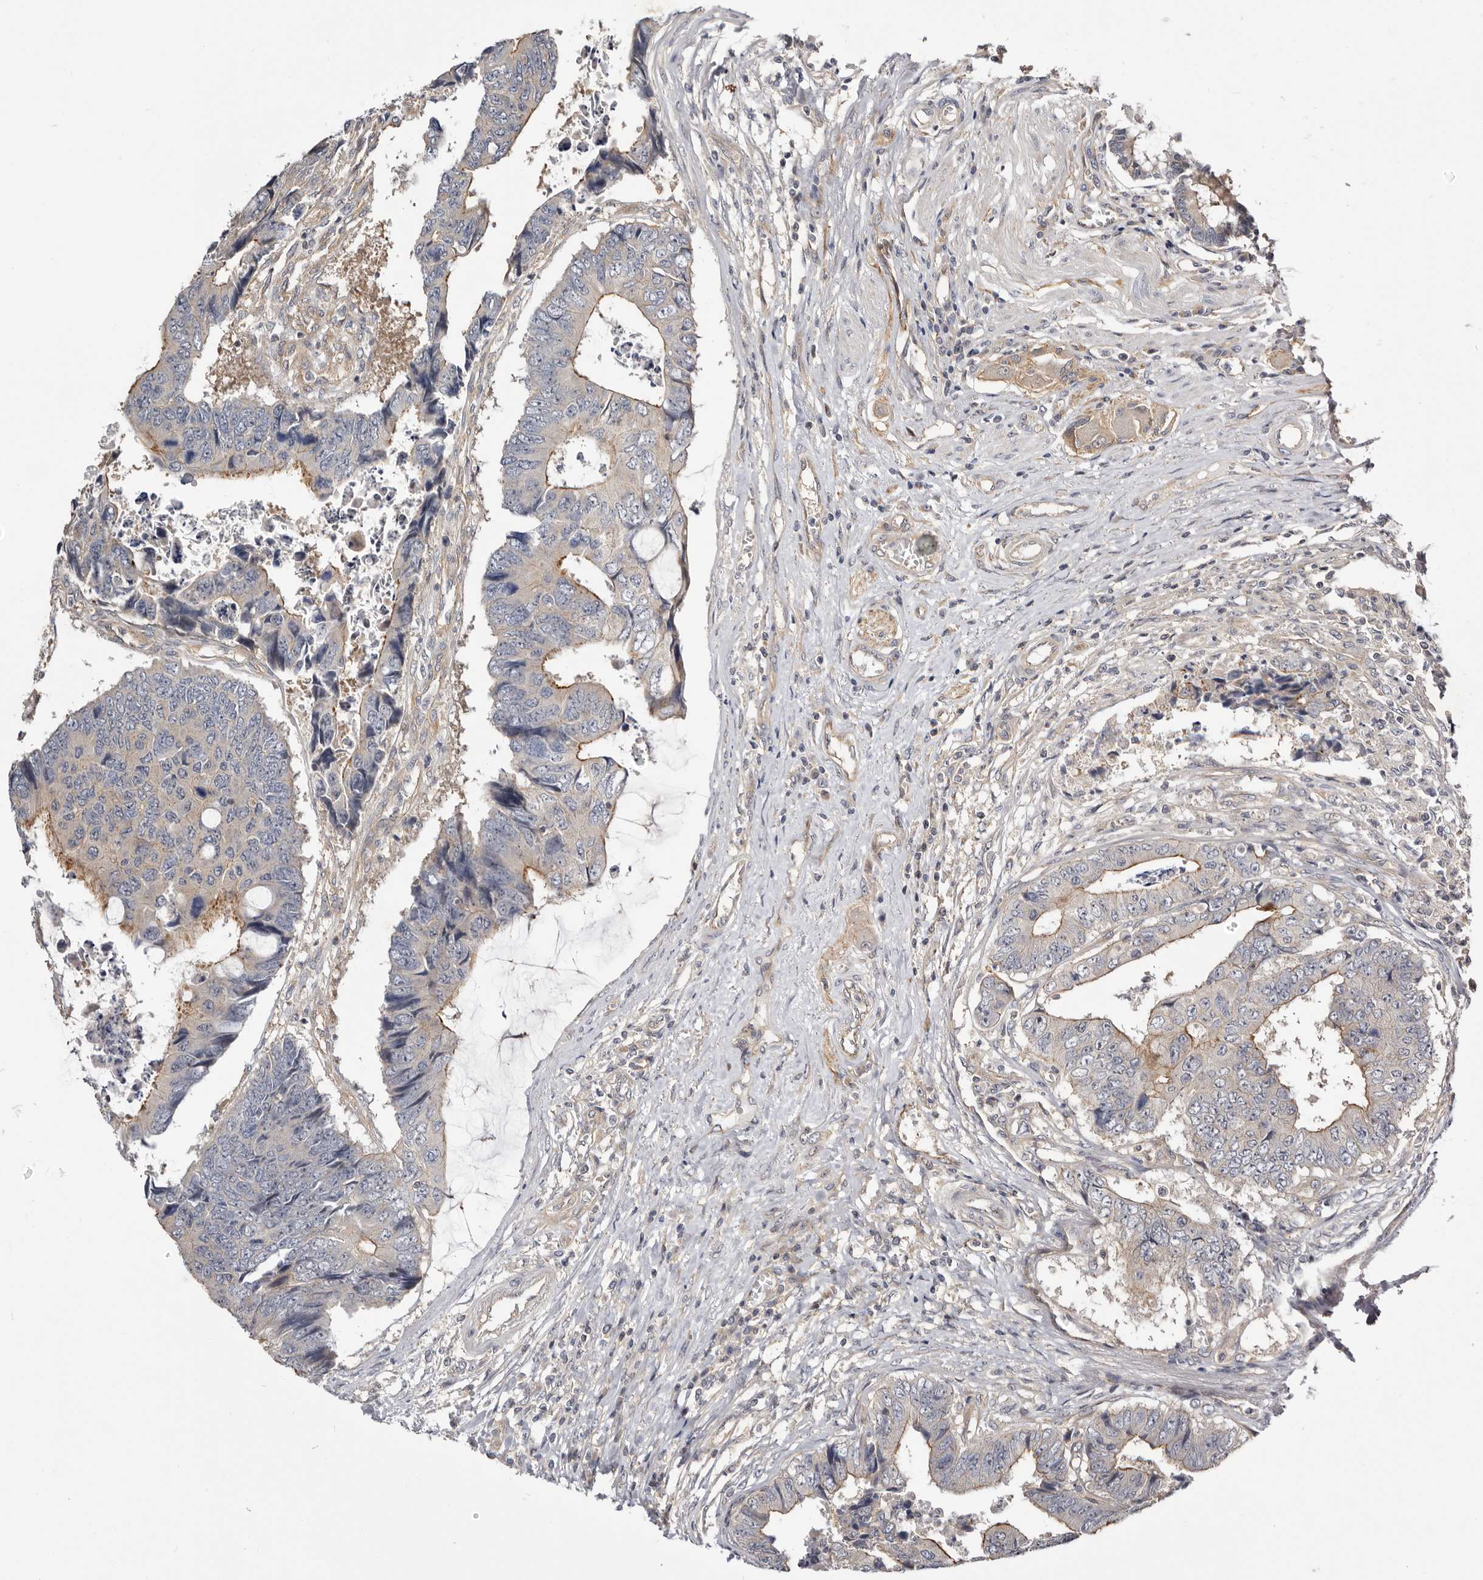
{"staining": {"intensity": "moderate", "quantity": "<25%", "location": "cytoplasmic/membranous"}, "tissue": "colorectal cancer", "cell_type": "Tumor cells", "image_type": "cancer", "snomed": [{"axis": "morphology", "description": "Adenocarcinoma, NOS"}, {"axis": "topography", "description": "Rectum"}], "caption": "Approximately <25% of tumor cells in colorectal adenocarcinoma display moderate cytoplasmic/membranous protein positivity as visualized by brown immunohistochemical staining.", "gene": "PANK4", "patient": {"sex": "male", "age": 84}}